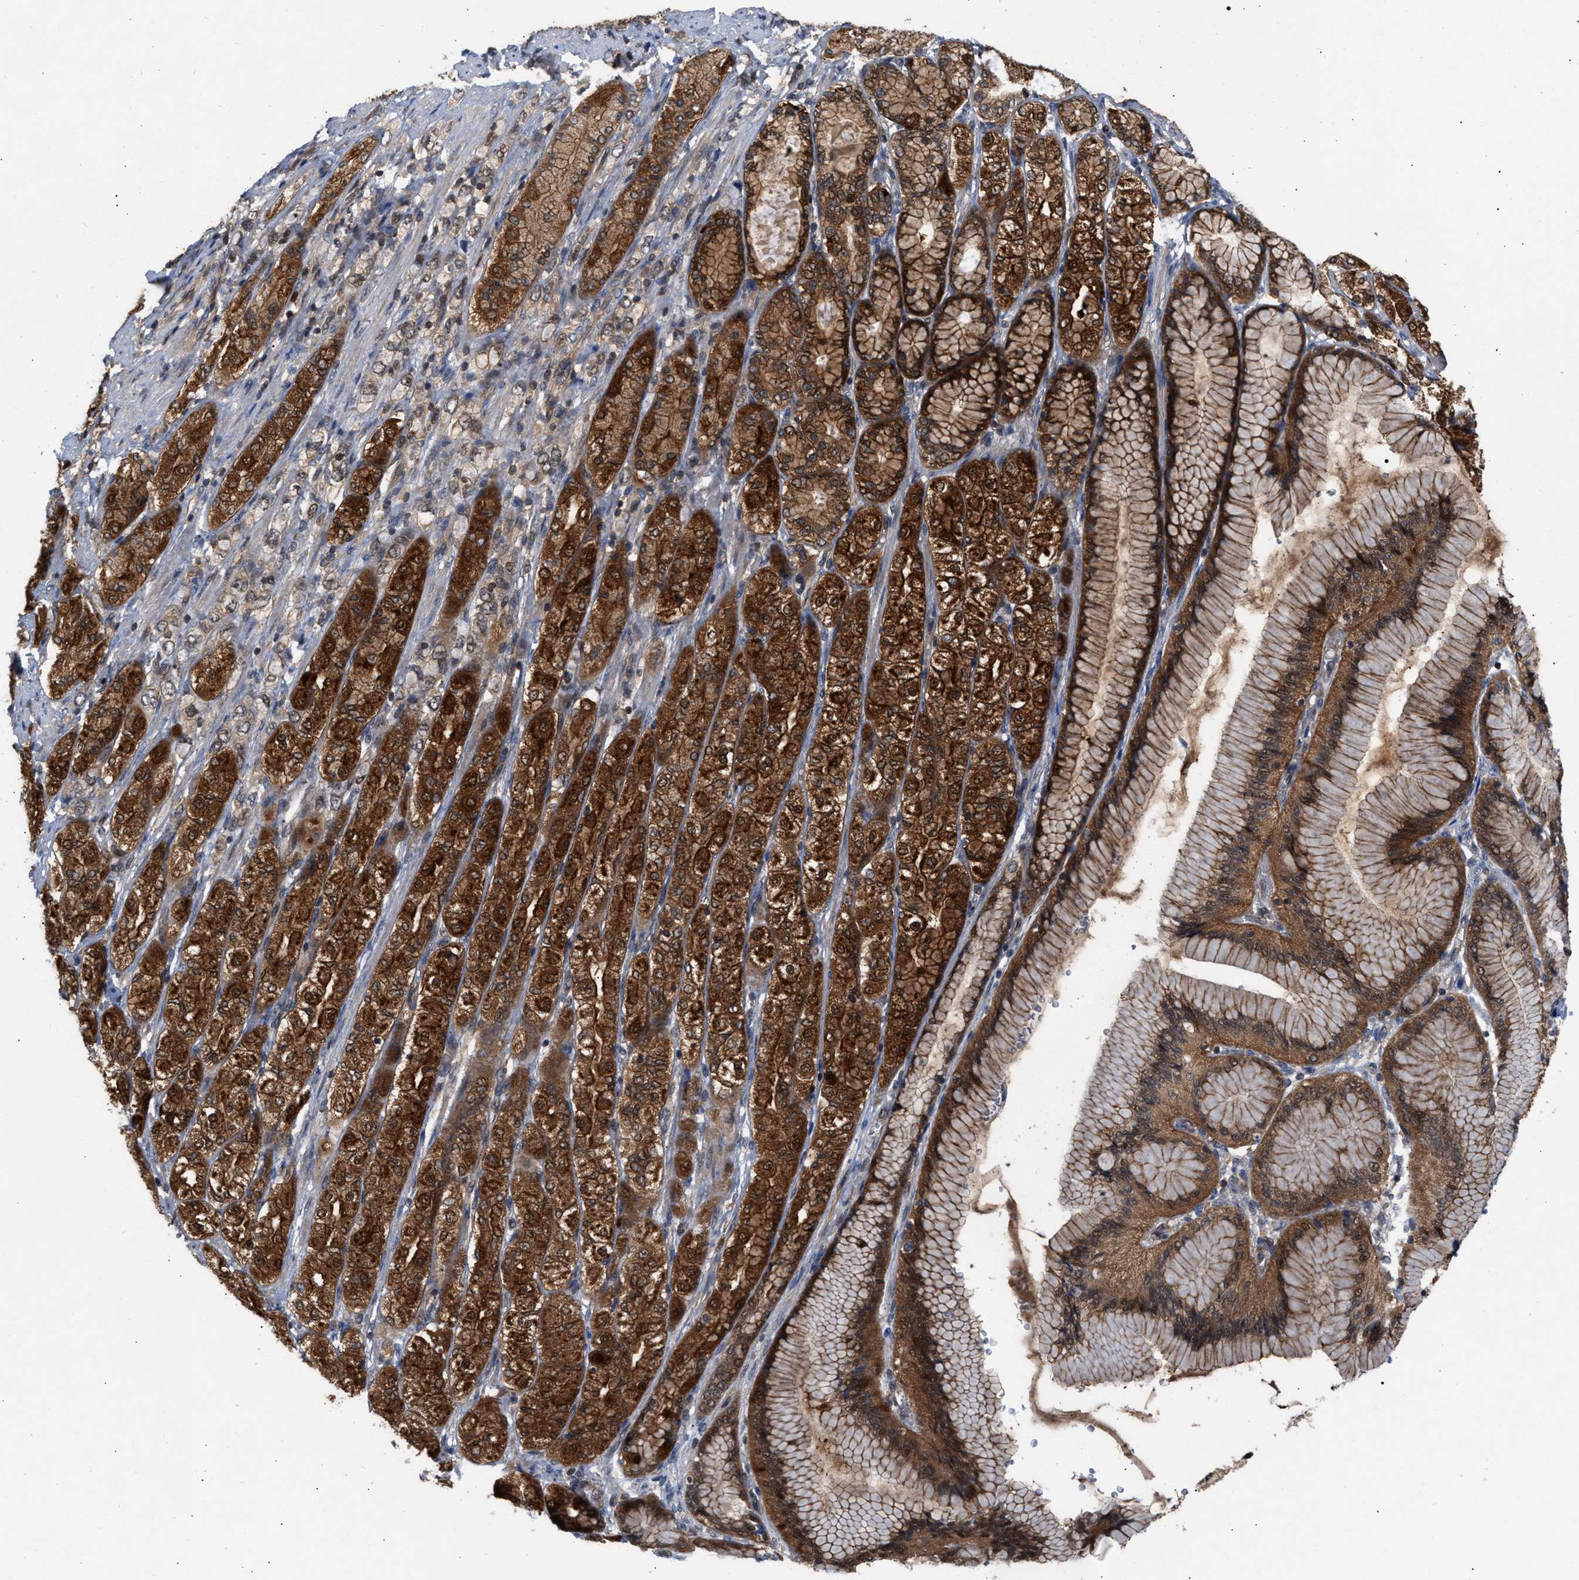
{"staining": {"intensity": "strong", "quantity": ">75%", "location": "cytoplasmic/membranous"}, "tissue": "stomach cancer", "cell_type": "Tumor cells", "image_type": "cancer", "snomed": [{"axis": "morphology", "description": "Adenocarcinoma, NOS"}, {"axis": "topography", "description": "Stomach"}], "caption": "The histopathology image shows staining of stomach adenocarcinoma, revealing strong cytoplasmic/membranous protein expression (brown color) within tumor cells. (Stains: DAB (3,3'-diaminobenzidine) in brown, nuclei in blue, Microscopy: brightfield microscopy at high magnification).", "gene": "GLOD4", "patient": {"sex": "female", "age": 65}}